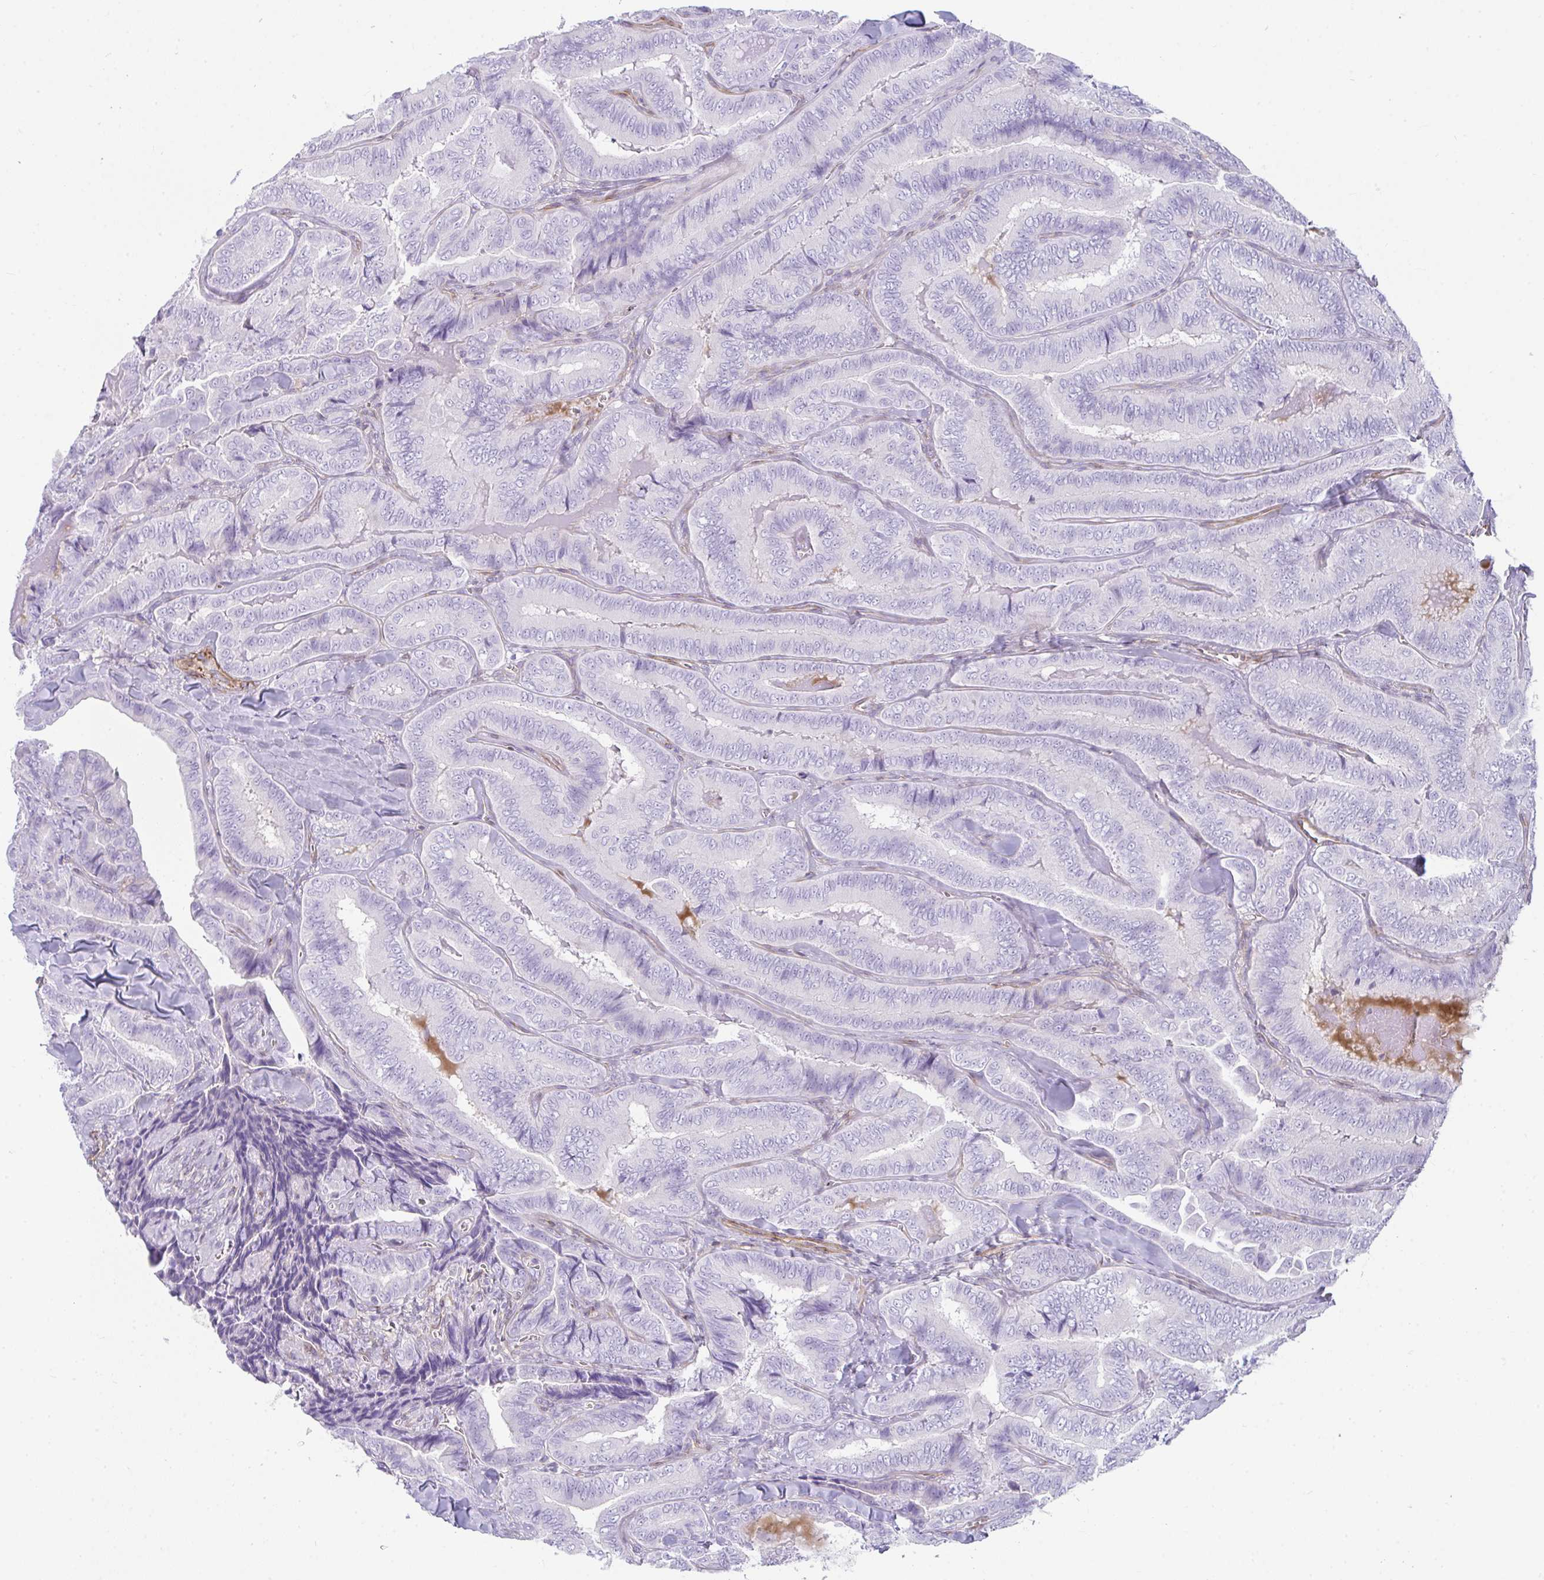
{"staining": {"intensity": "negative", "quantity": "none", "location": "none"}, "tissue": "thyroid cancer", "cell_type": "Tumor cells", "image_type": "cancer", "snomed": [{"axis": "morphology", "description": "Papillary adenocarcinoma, NOS"}, {"axis": "topography", "description": "Thyroid gland"}], "caption": "Immunohistochemistry histopathology image of neoplastic tissue: human thyroid cancer stained with DAB (3,3'-diaminobenzidine) shows no significant protein positivity in tumor cells.", "gene": "CDRT15", "patient": {"sex": "male", "age": 61}}